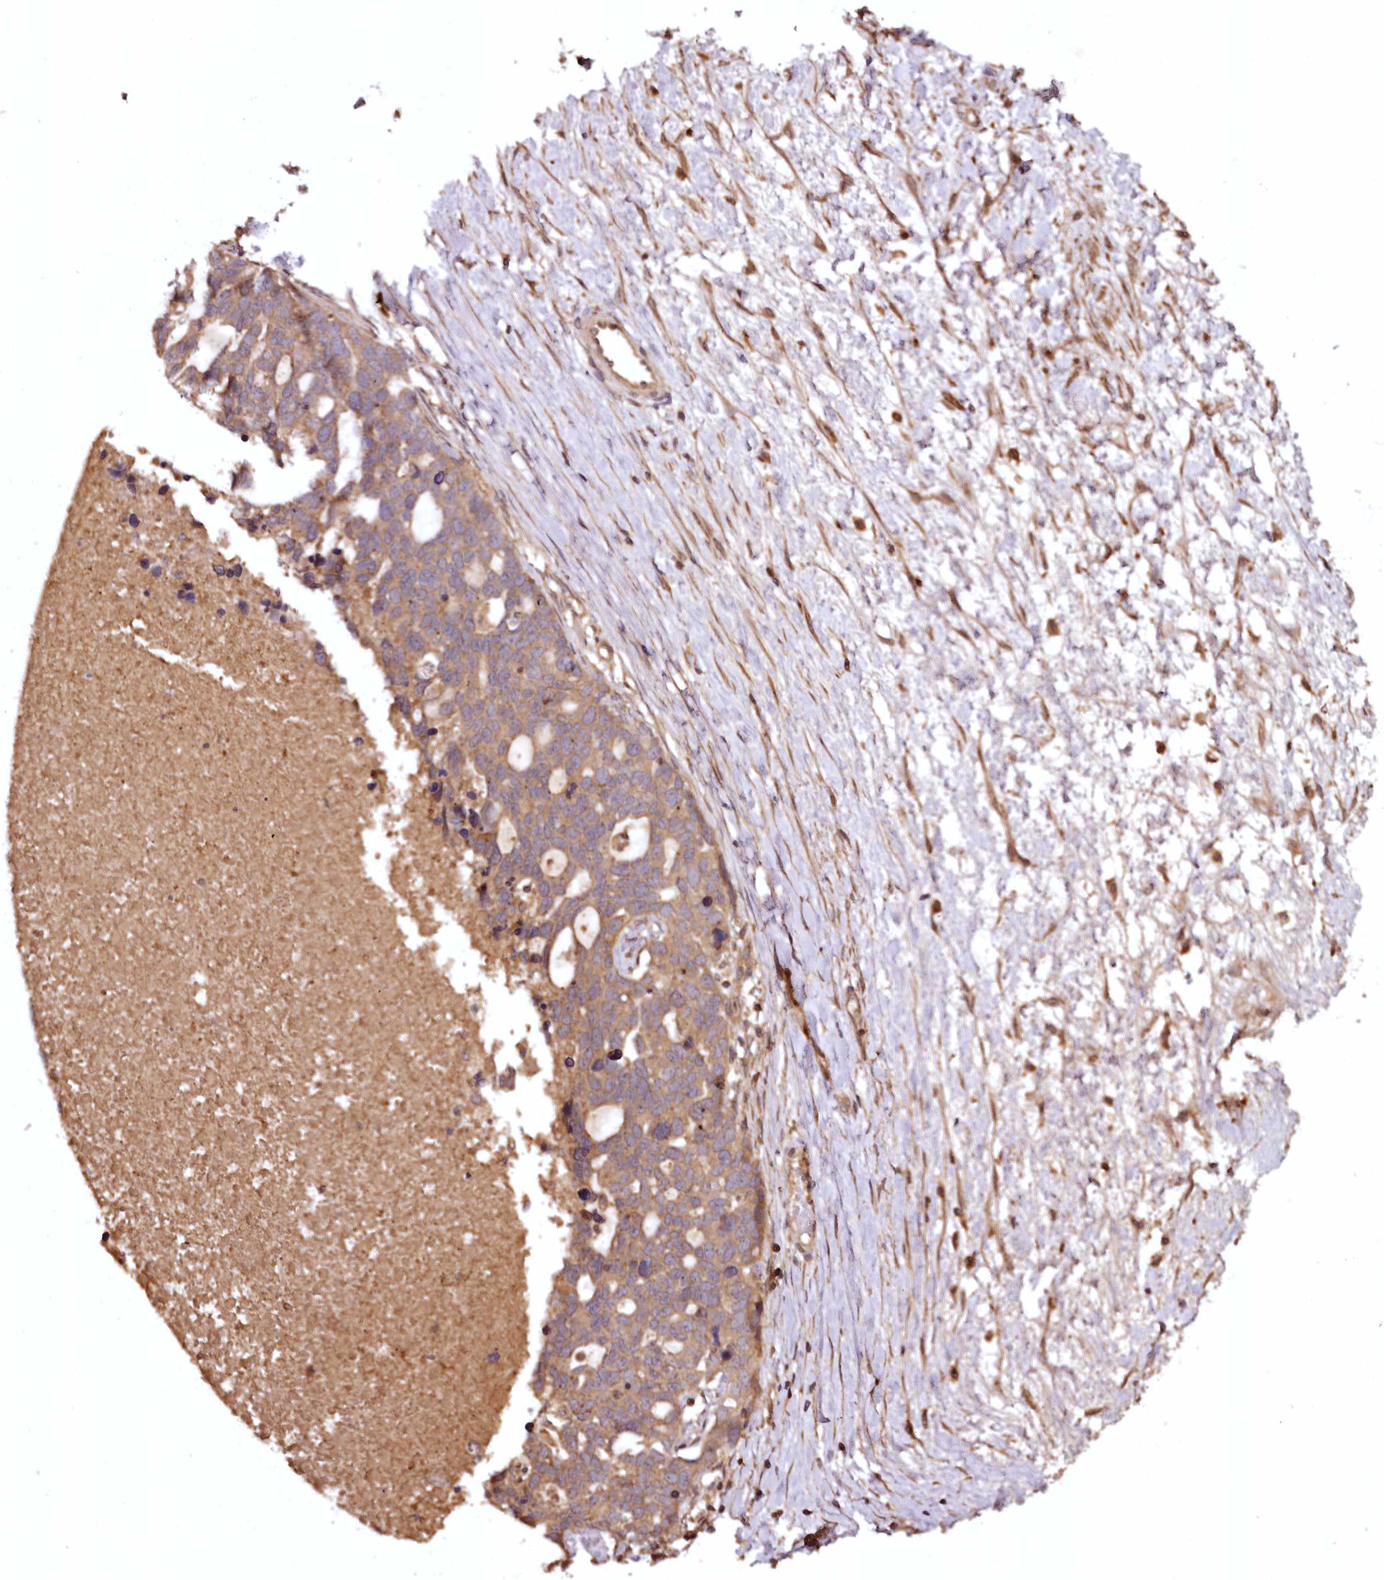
{"staining": {"intensity": "moderate", "quantity": ">75%", "location": "cytoplasmic/membranous"}, "tissue": "ovarian cancer", "cell_type": "Tumor cells", "image_type": "cancer", "snomed": [{"axis": "morphology", "description": "Cystadenocarcinoma, serous, NOS"}, {"axis": "topography", "description": "Ovary"}], "caption": "Immunohistochemistry (IHC) photomicrograph of human ovarian cancer (serous cystadenocarcinoma) stained for a protein (brown), which shows medium levels of moderate cytoplasmic/membranous expression in about >75% of tumor cells.", "gene": "TTC12", "patient": {"sex": "female", "age": 54}}